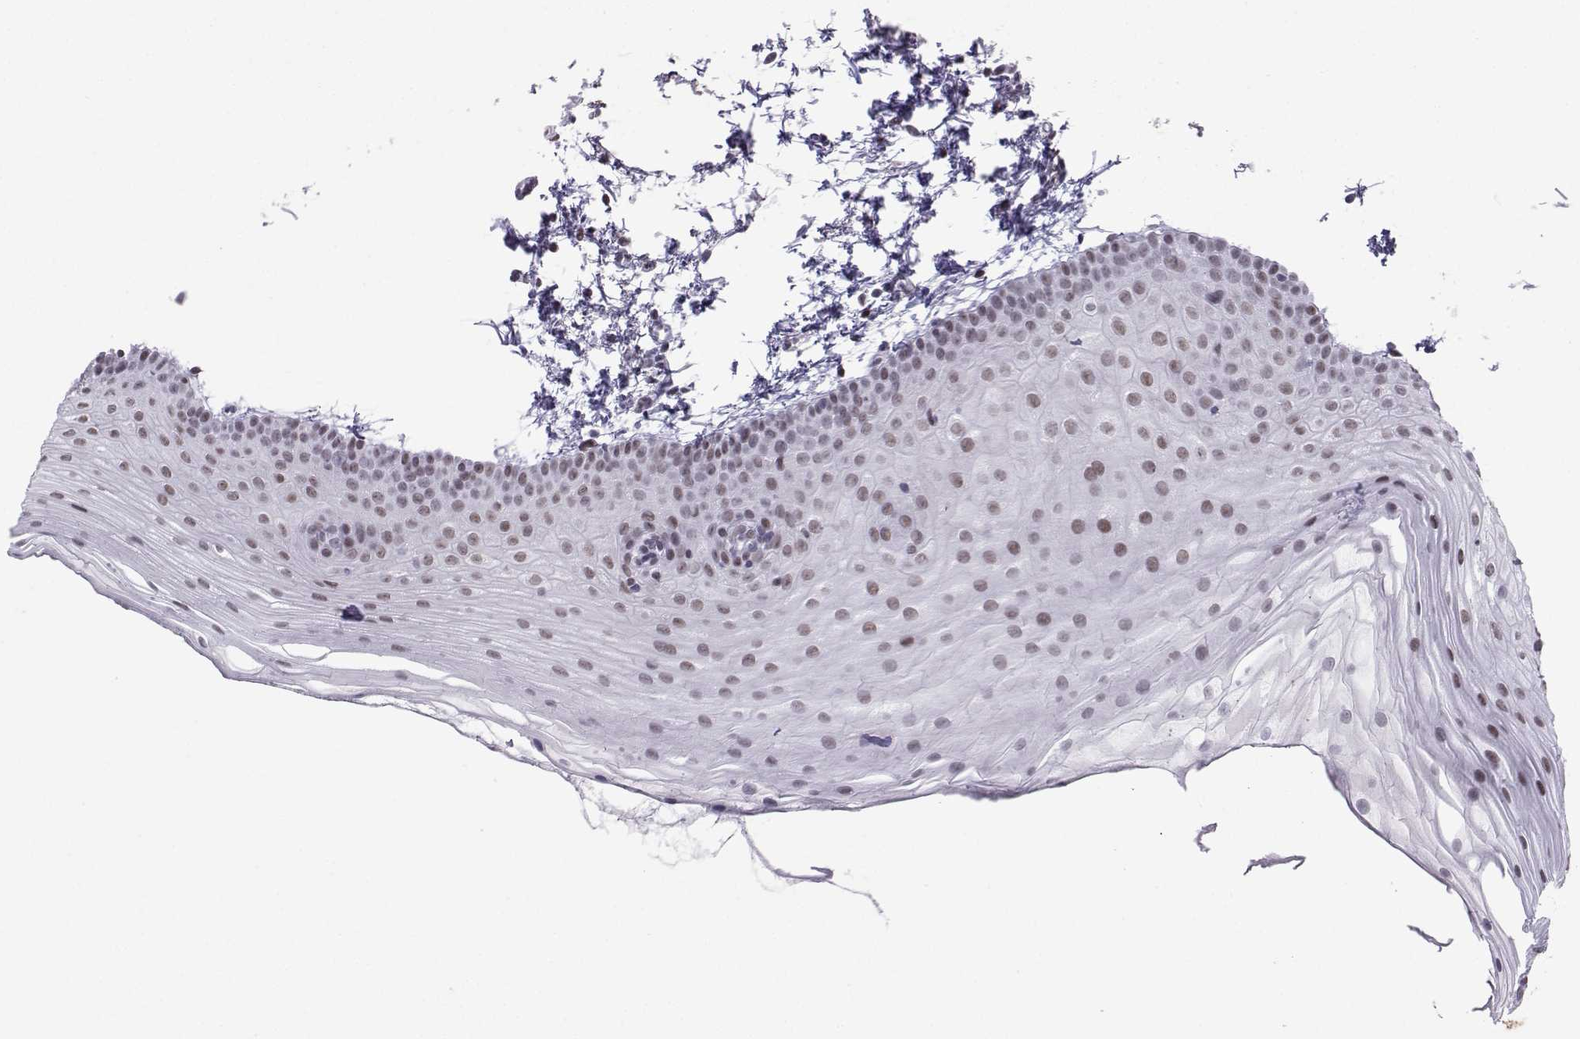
{"staining": {"intensity": "moderate", "quantity": "<25%", "location": "nuclear"}, "tissue": "oral mucosa", "cell_type": "Squamous epithelial cells", "image_type": "normal", "snomed": [{"axis": "morphology", "description": "Normal tissue, NOS"}, {"axis": "topography", "description": "Oral tissue"}], "caption": "Immunohistochemical staining of unremarkable oral mucosa reveals <25% levels of moderate nuclear protein positivity in about <25% of squamous epithelial cells. (Stains: DAB (3,3'-diaminobenzidine) in brown, nuclei in blue, Microscopy: brightfield microscopy at high magnification).", "gene": "LORICRIN", "patient": {"sex": "female", "age": 57}}